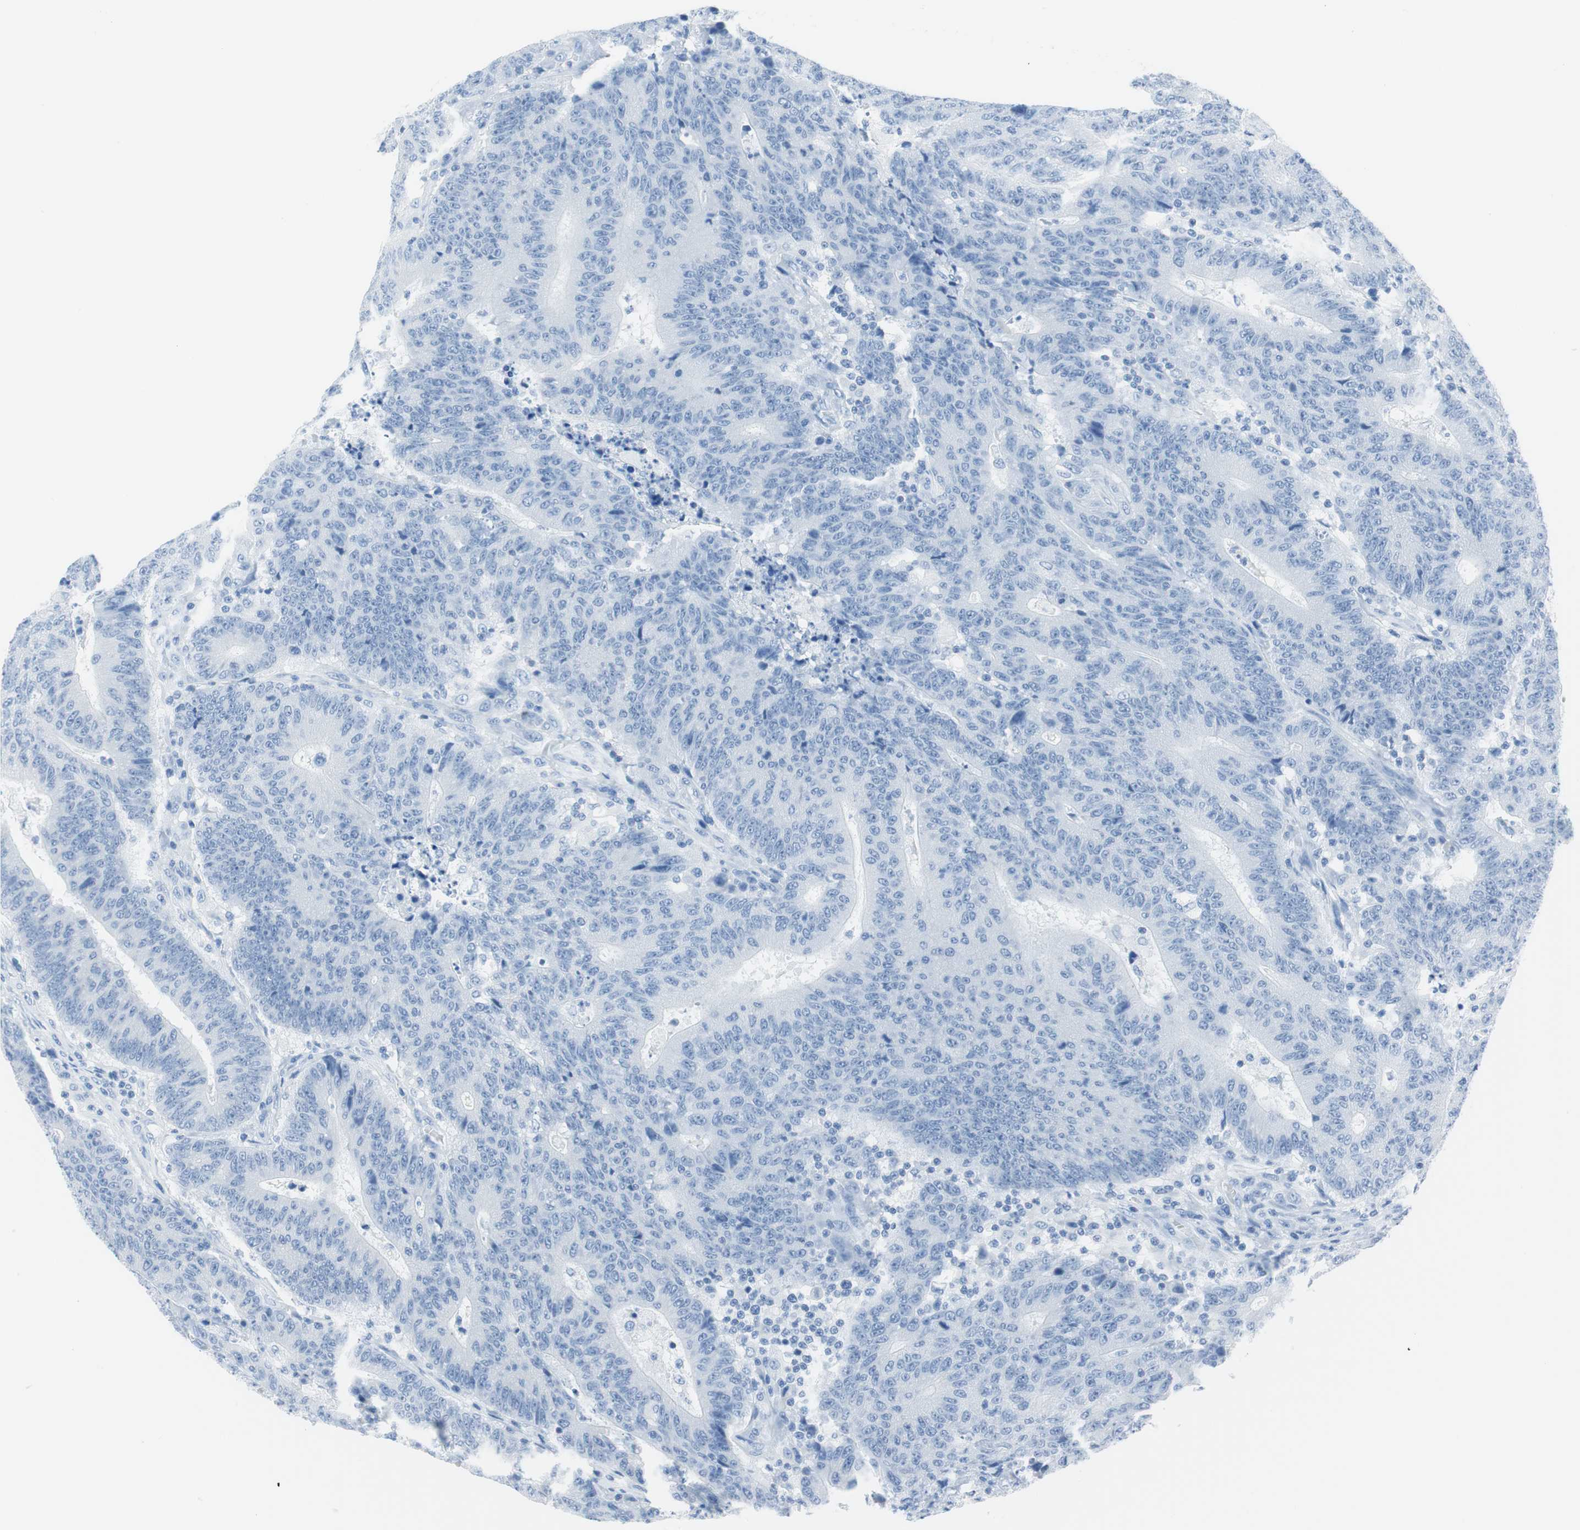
{"staining": {"intensity": "negative", "quantity": "none", "location": "none"}, "tissue": "colorectal cancer", "cell_type": "Tumor cells", "image_type": "cancer", "snomed": [{"axis": "morphology", "description": "Normal tissue, NOS"}, {"axis": "morphology", "description": "Adenocarcinoma, NOS"}, {"axis": "topography", "description": "Colon"}], "caption": "A photomicrograph of human adenocarcinoma (colorectal) is negative for staining in tumor cells.", "gene": "NFATC2", "patient": {"sex": "female", "age": 75}}